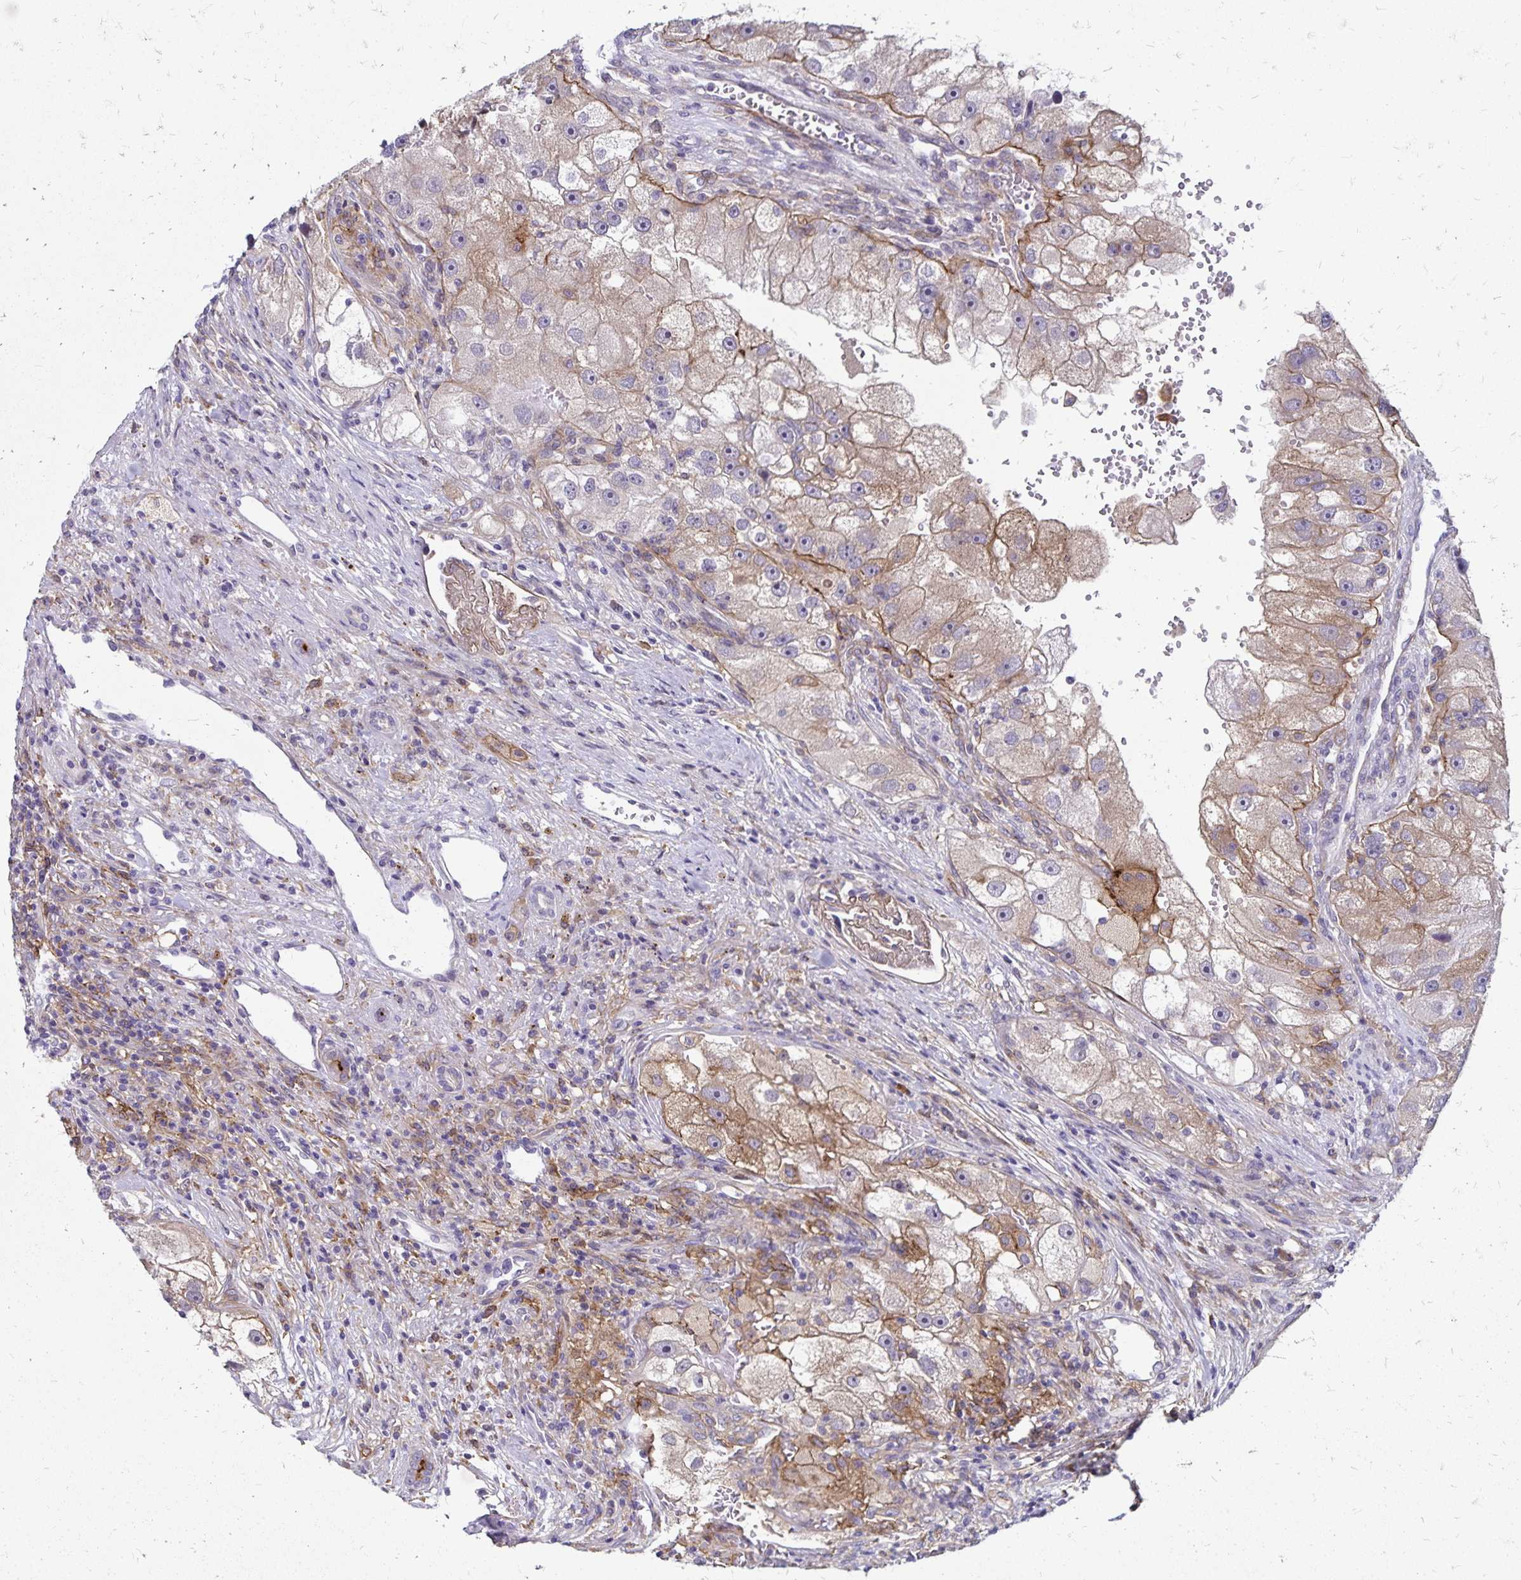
{"staining": {"intensity": "moderate", "quantity": "25%-75%", "location": "cytoplasmic/membranous"}, "tissue": "renal cancer", "cell_type": "Tumor cells", "image_type": "cancer", "snomed": [{"axis": "morphology", "description": "Adenocarcinoma, NOS"}, {"axis": "topography", "description": "Kidney"}], "caption": "An image of human renal cancer (adenocarcinoma) stained for a protein exhibits moderate cytoplasmic/membranous brown staining in tumor cells.", "gene": "TNS3", "patient": {"sex": "male", "age": 63}}